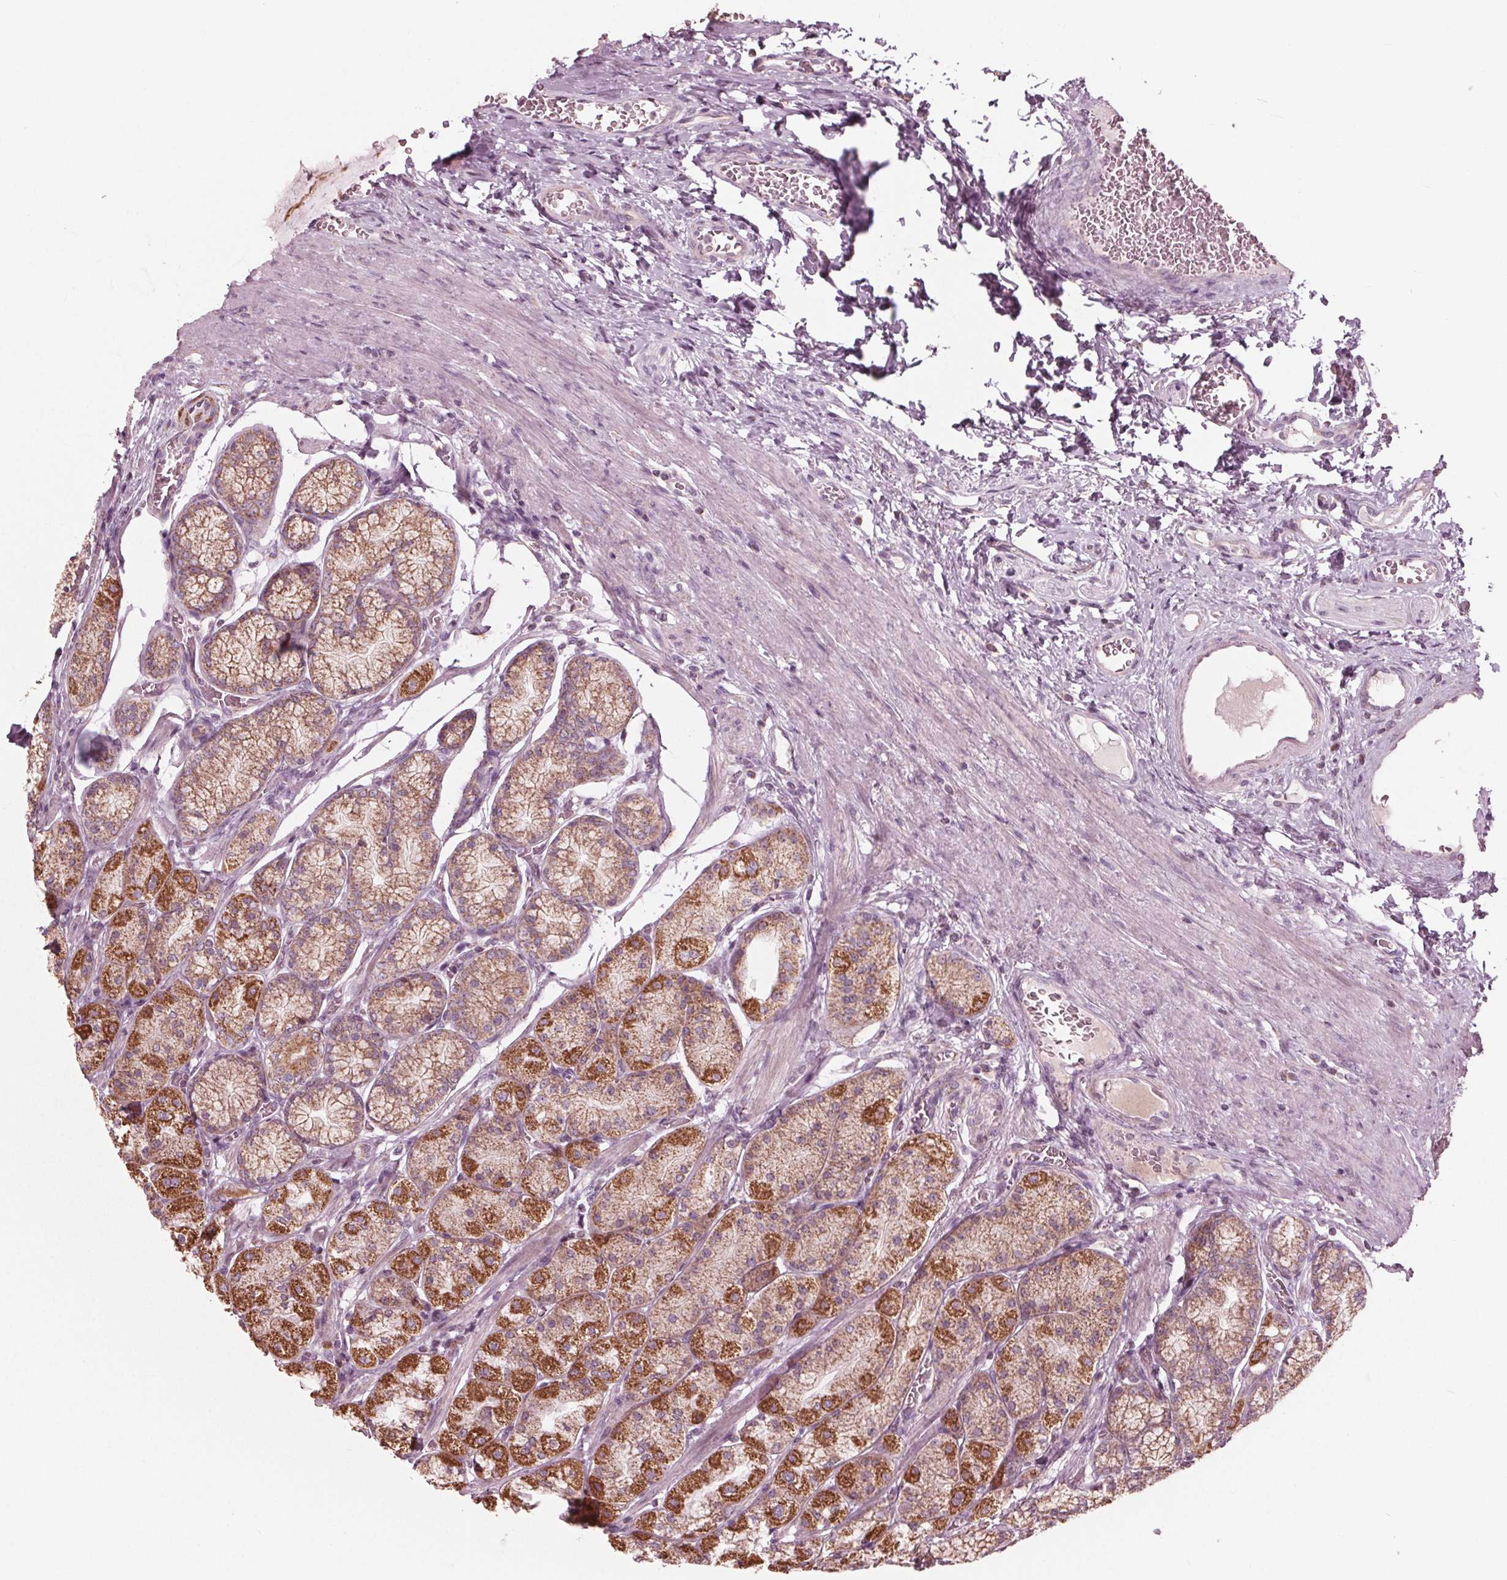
{"staining": {"intensity": "strong", "quantity": "25%-75%", "location": "cytoplasmic/membranous"}, "tissue": "stomach", "cell_type": "Glandular cells", "image_type": "normal", "snomed": [{"axis": "morphology", "description": "Normal tissue, NOS"}, {"axis": "morphology", "description": "Adenocarcinoma, NOS"}, {"axis": "morphology", "description": "Adenocarcinoma, High grade"}, {"axis": "topography", "description": "Stomach, upper"}, {"axis": "topography", "description": "Stomach"}], "caption": "Protein expression analysis of normal human stomach reveals strong cytoplasmic/membranous staining in about 25%-75% of glandular cells. The staining was performed using DAB (3,3'-diaminobenzidine) to visualize the protein expression in brown, while the nuclei were stained in blue with hematoxylin (Magnification: 20x).", "gene": "CLN6", "patient": {"sex": "female", "age": 65}}